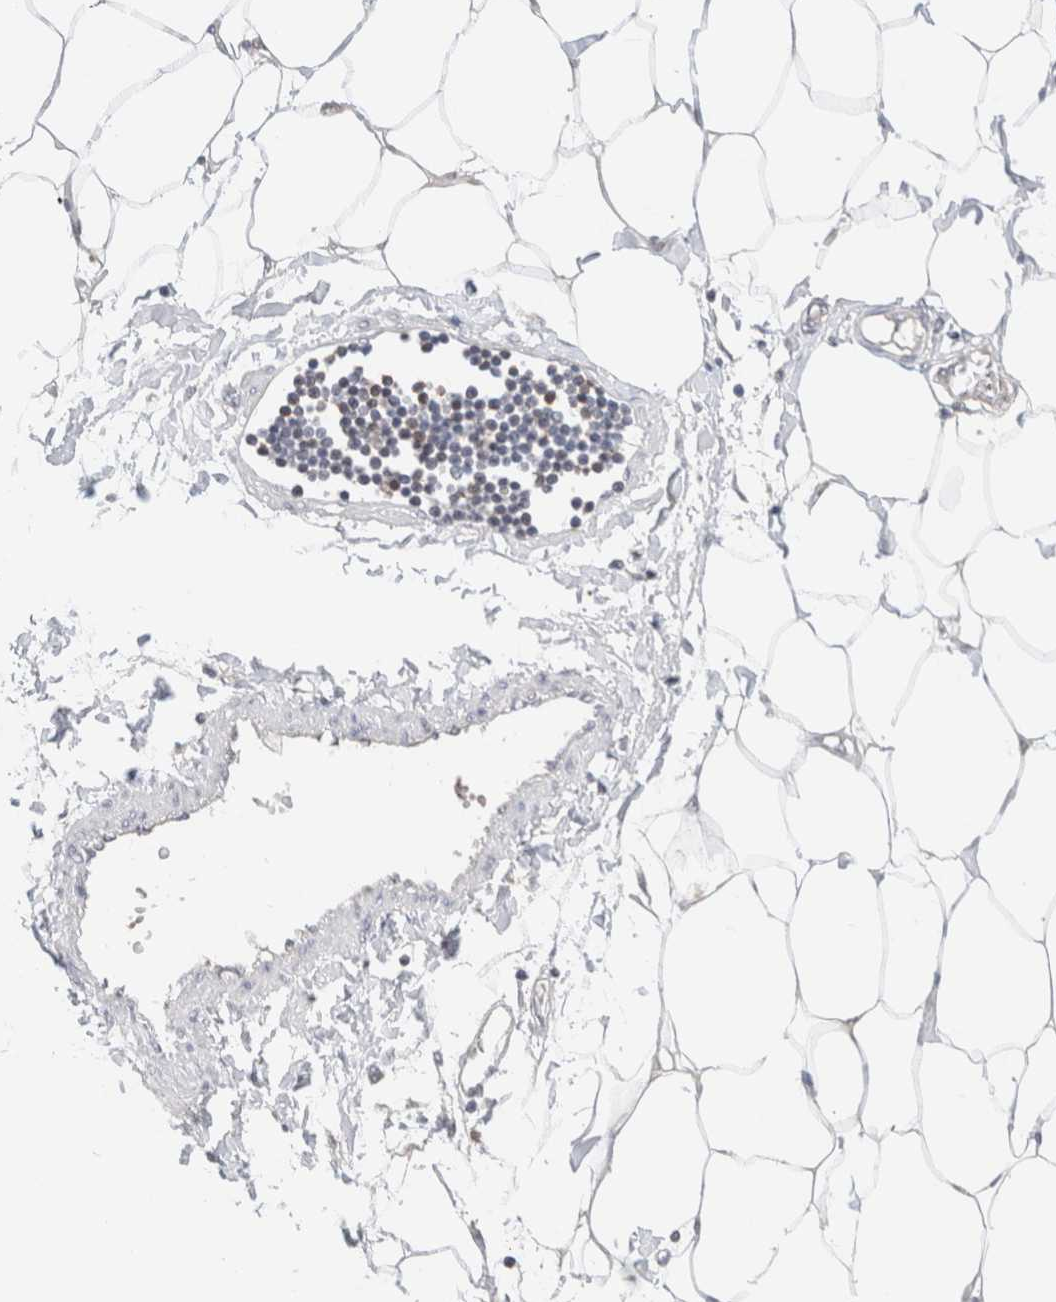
{"staining": {"intensity": "negative", "quantity": "none", "location": "none"}, "tissue": "adipose tissue", "cell_type": "Adipocytes", "image_type": "normal", "snomed": [{"axis": "morphology", "description": "Normal tissue, NOS"}, {"axis": "morphology", "description": "Adenocarcinoma, NOS"}, {"axis": "topography", "description": "Colon"}, {"axis": "topography", "description": "Peripheral nerve tissue"}], "caption": "IHC image of benign human adipose tissue stained for a protein (brown), which exhibits no staining in adipocytes. (Brightfield microscopy of DAB immunohistochemistry (IHC) at high magnification).", "gene": "C17orf97", "patient": {"sex": "male", "age": 14}}